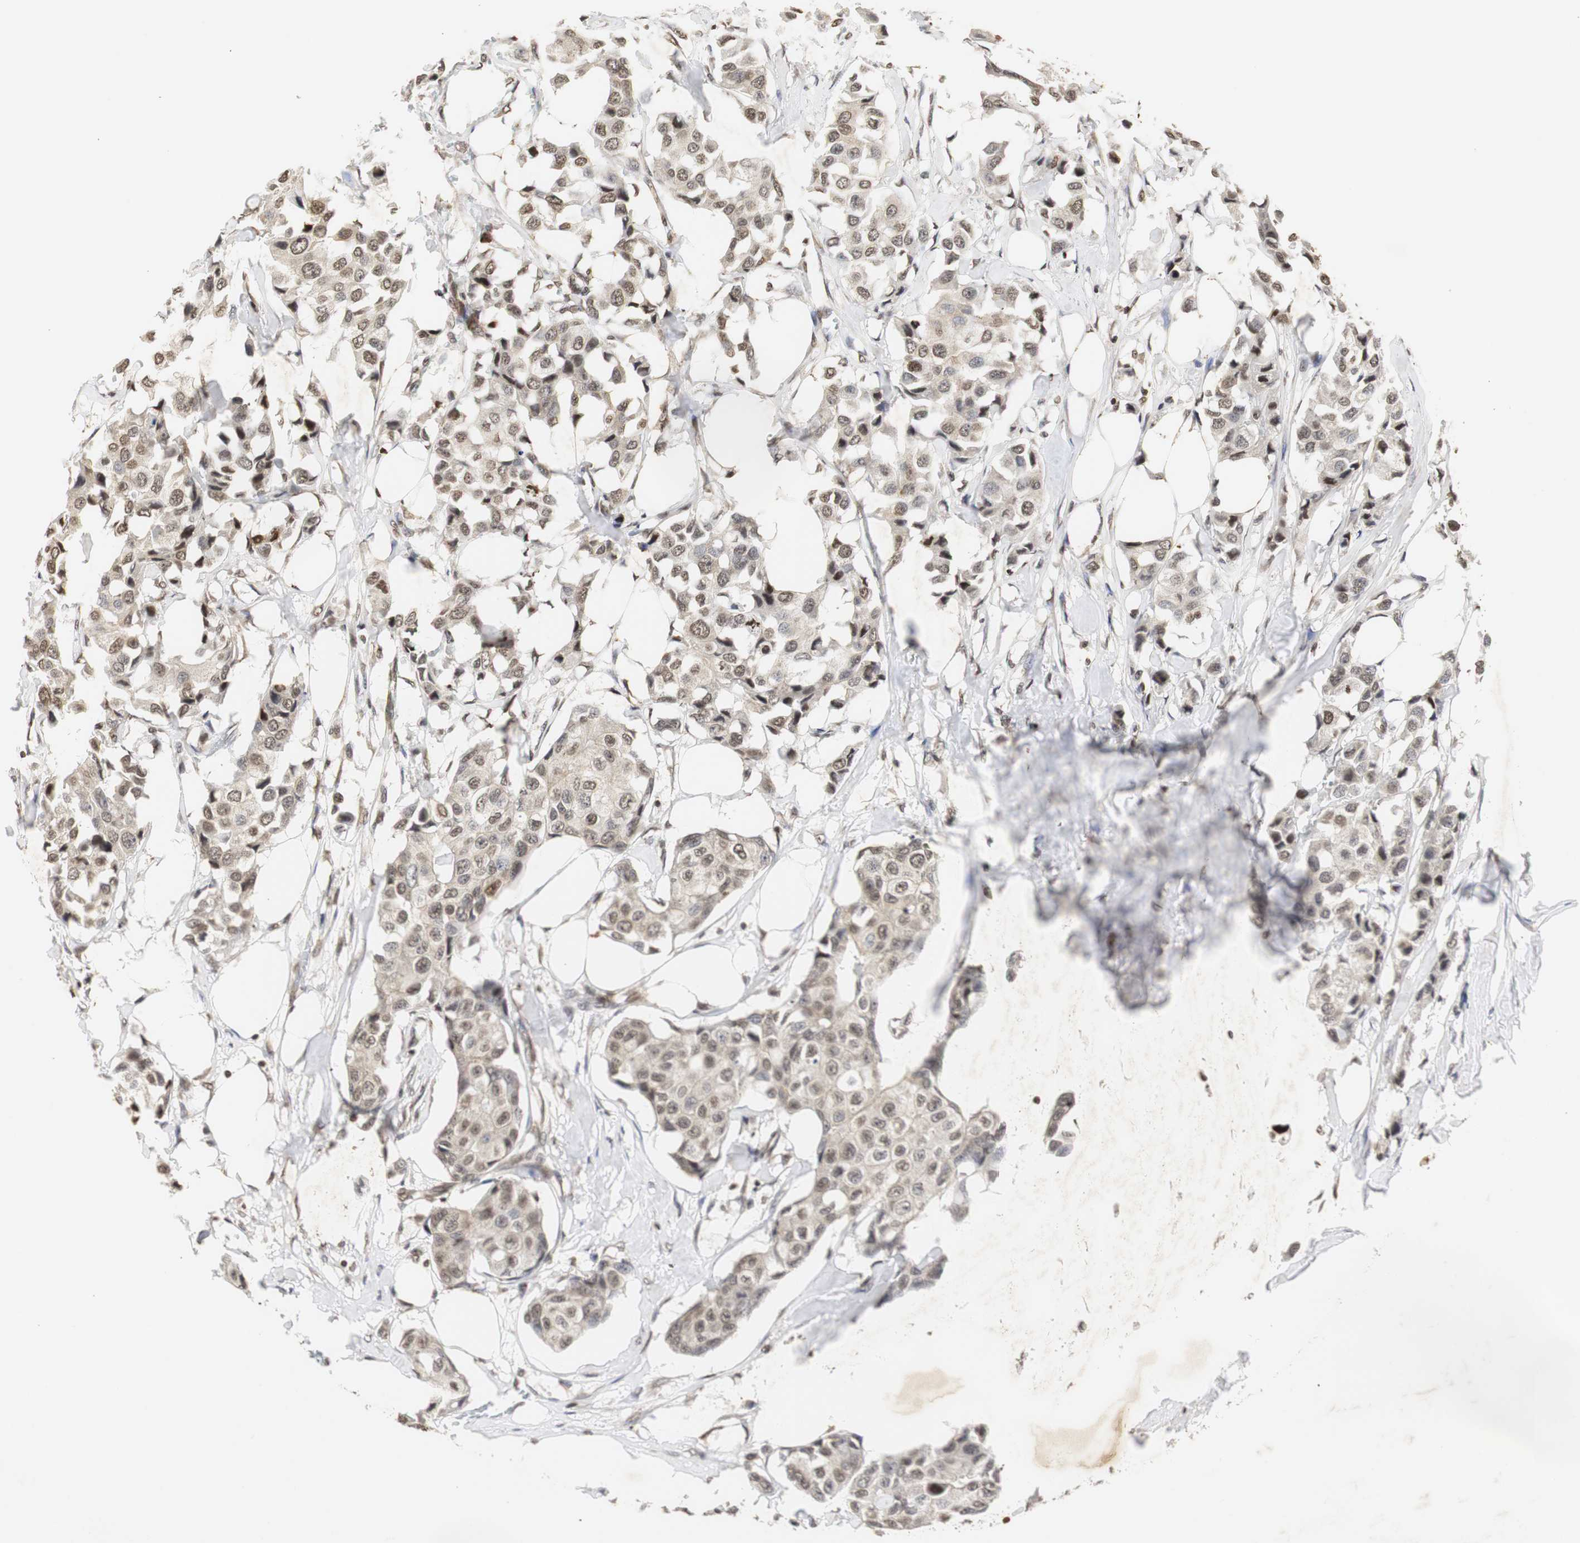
{"staining": {"intensity": "moderate", "quantity": ">75%", "location": "cytoplasmic/membranous,nuclear"}, "tissue": "breast cancer", "cell_type": "Tumor cells", "image_type": "cancer", "snomed": [{"axis": "morphology", "description": "Duct carcinoma"}, {"axis": "topography", "description": "Breast"}], "caption": "Immunohistochemistry micrograph of breast cancer stained for a protein (brown), which displays medium levels of moderate cytoplasmic/membranous and nuclear expression in about >75% of tumor cells.", "gene": "ZFC3H1", "patient": {"sex": "female", "age": 80}}